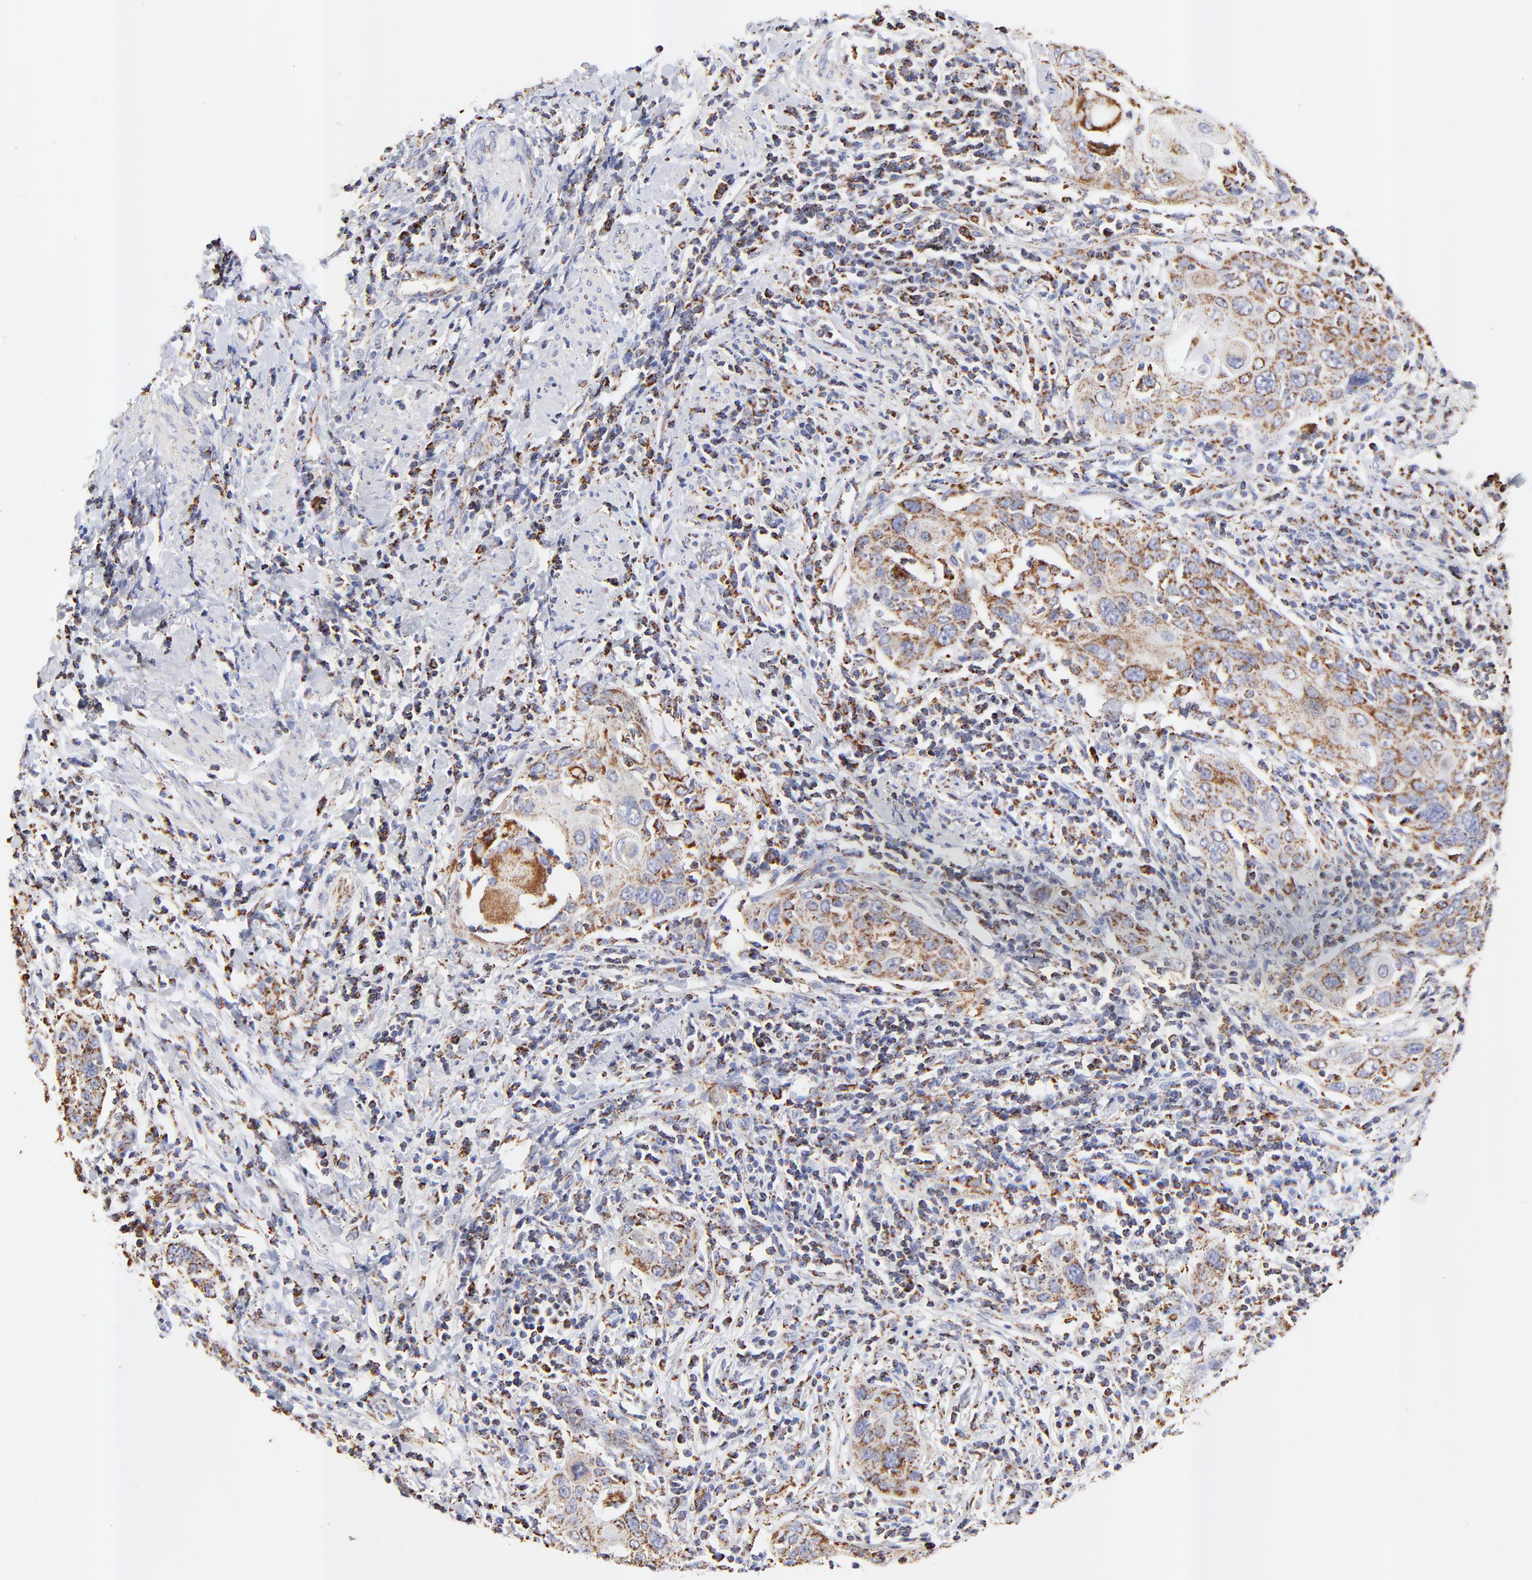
{"staining": {"intensity": "moderate", "quantity": ">75%", "location": "cytoplasmic/membranous"}, "tissue": "cervical cancer", "cell_type": "Tumor cells", "image_type": "cancer", "snomed": [{"axis": "morphology", "description": "Squamous cell carcinoma, NOS"}, {"axis": "topography", "description": "Cervix"}], "caption": "Immunohistochemistry (IHC) image of human cervical cancer (squamous cell carcinoma) stained for a protein (brown), which reveals medium levels of moderate cytoplasmic/membranous expression in about >75% of tumor cells.", "gene": "COX4I1", "patient": {"sex": "female", "age": 54}}